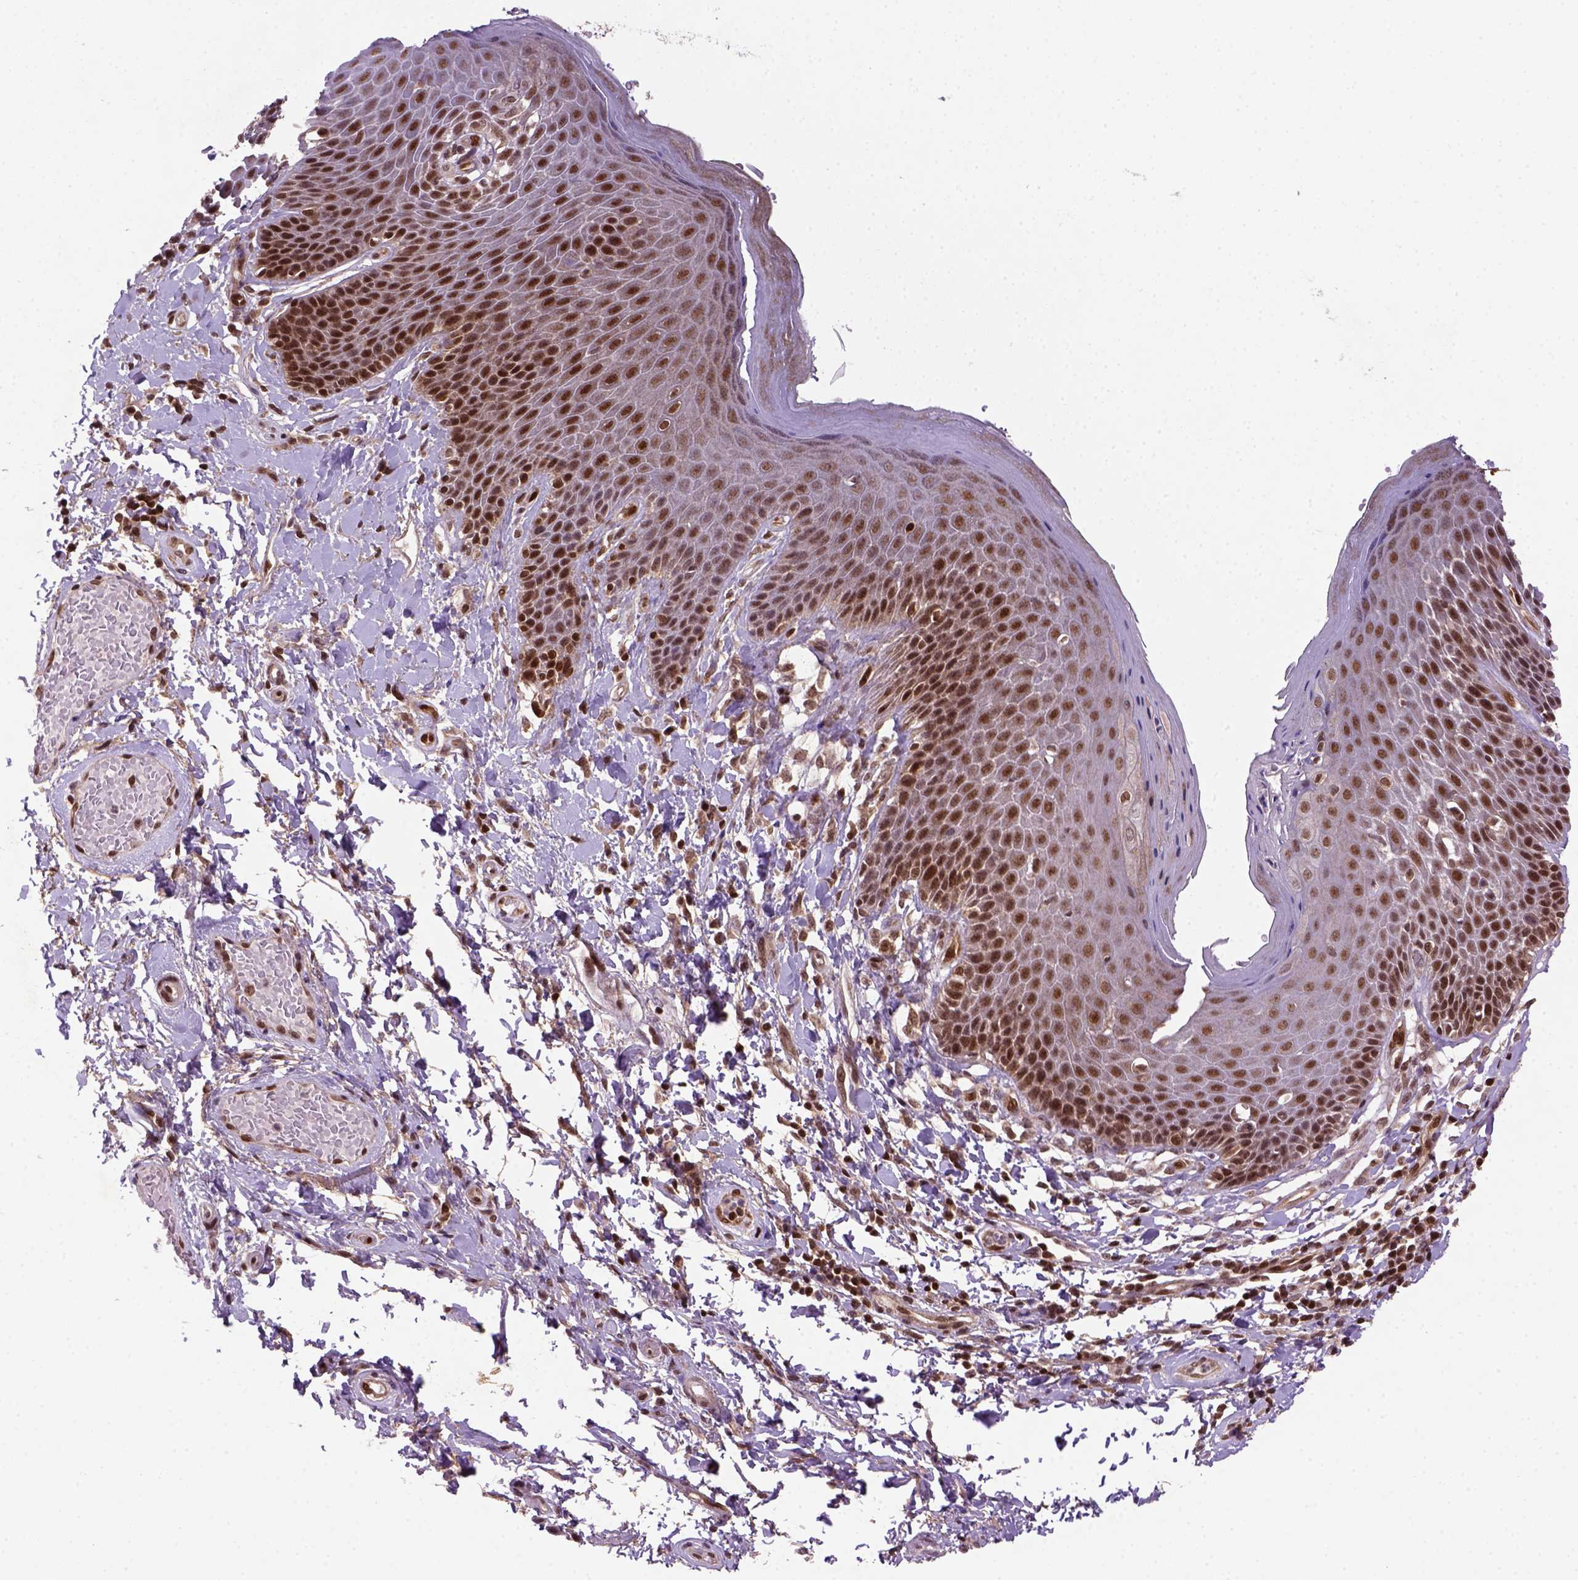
{"staining": {"intensity": "strong", "quantity": ">75%", "location": "nuclear"}, "tissue": "skin", "cell_type": "Epidermal cells", "image_type": "normal", "snomed": [{"axis": "morphology", "description": "Normal tissue, NOS"}, {"axis": "topography", "description": "Anal"}, {"axis": "topography", "description": "Peripheral nerve tissue"}], "caption": "Human skin stained with a brown dye demonstrates strong nuclear positive staining in about >75% of epidermal cells.", "gene": "MGMT", "patient": {"sex": "male", "age": 51}}